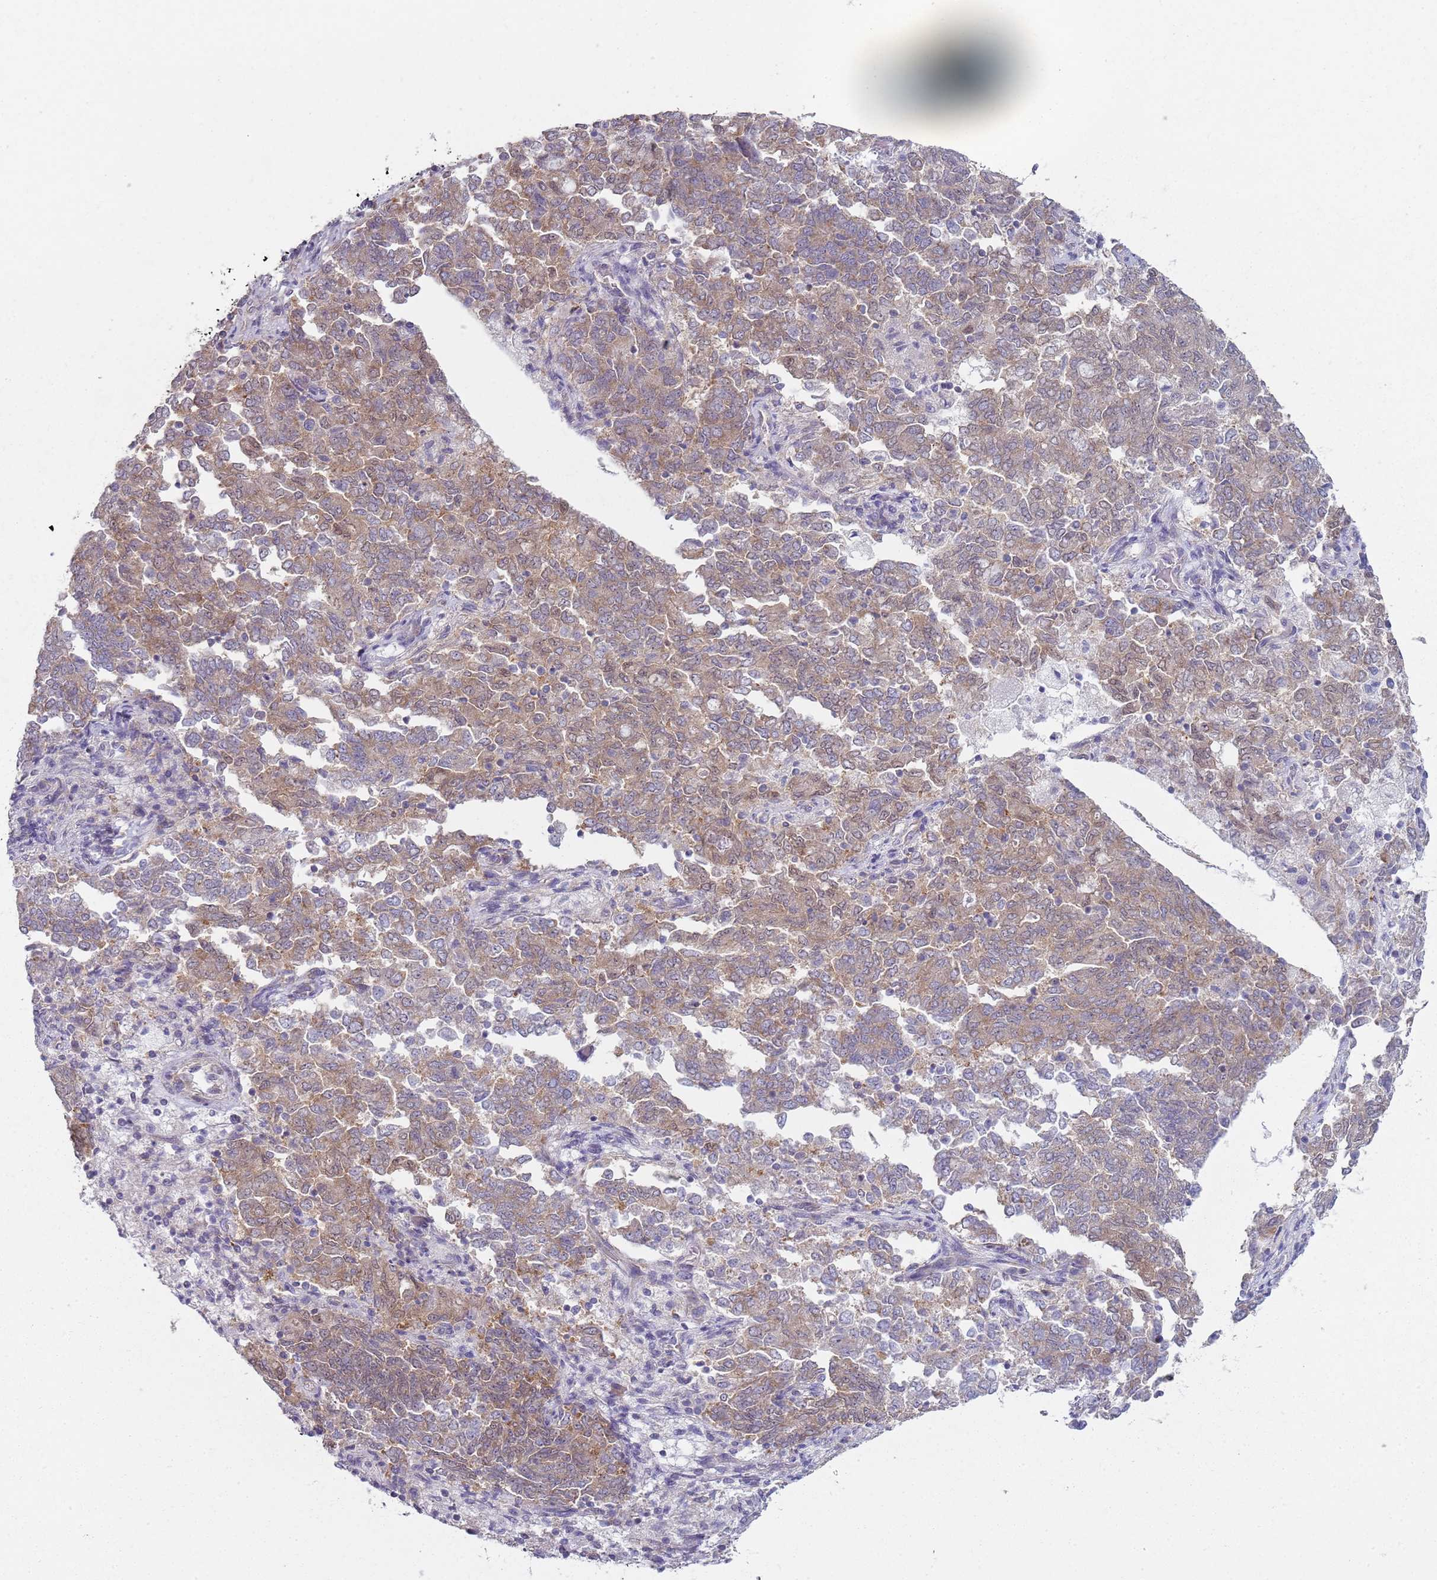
{"staining": {"intensity": "weak", "quantity": ">75%", "location": "cytoplasmic/membranous"}, "tissue": "endometrial cancer", "cell_type": "Tumor cells", "image_type": "cancer", "snomed": [{"axis": "morphology", "description": "Adenocarcinoma, NOS"}, {"axis": "topography", "description": "Endometrium"}], "caption": "High-magnification brightfield microscopy of endometrial adenocarcinoma stained with DAB (brown) and counterstained with hematoxylin (blue). tumor cells exhibit weak cytoplasmic/membranous positivity is seen in about>75% of cells.", "gene": "SLC26A6", "patient": {"sex": "female", "age": 80}}